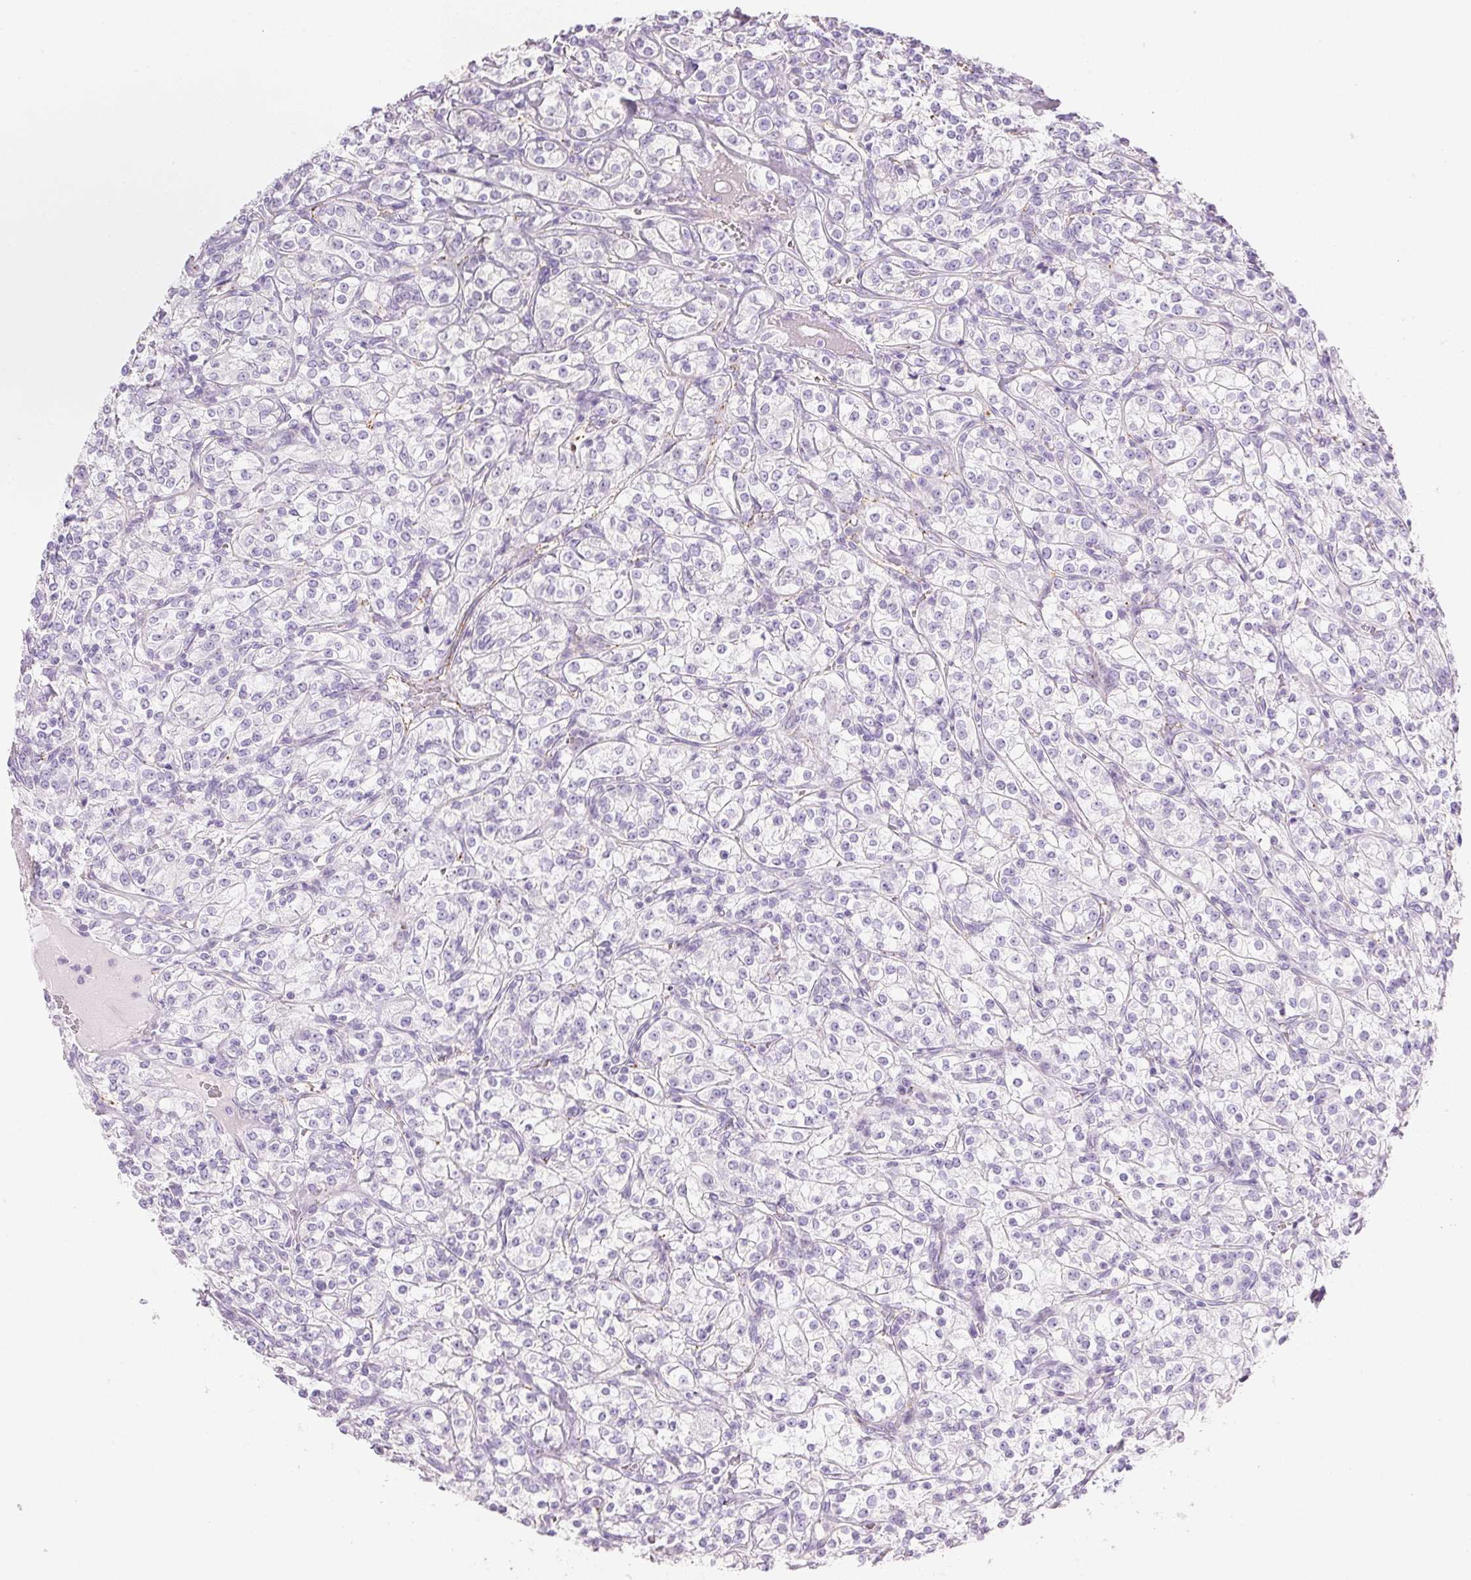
{"staining": {"intensity": "negative", "quantity": "none", "location": "none"}, "tissue": "renal cancer", "cell_type": "Tumor cells", "image_type": "cancer", "snomed": [{"axis": "morphology", "description": "Adenocarcinoma, NOS"}, {"axis": "topography", "description": "Kidney"}], "caption": "Photomicrograph shows no protein expression in tumor cells of renal adenocarcinoma tissue. Brightfield microscopy of immunohistochemistry stained with DAB (3,3'-diaminobenzidine) (brown) and hematoxylin (blue), captured at high magnification.", "gene": "KCNE2", "patient": {"sex": "male", "age": 77}}